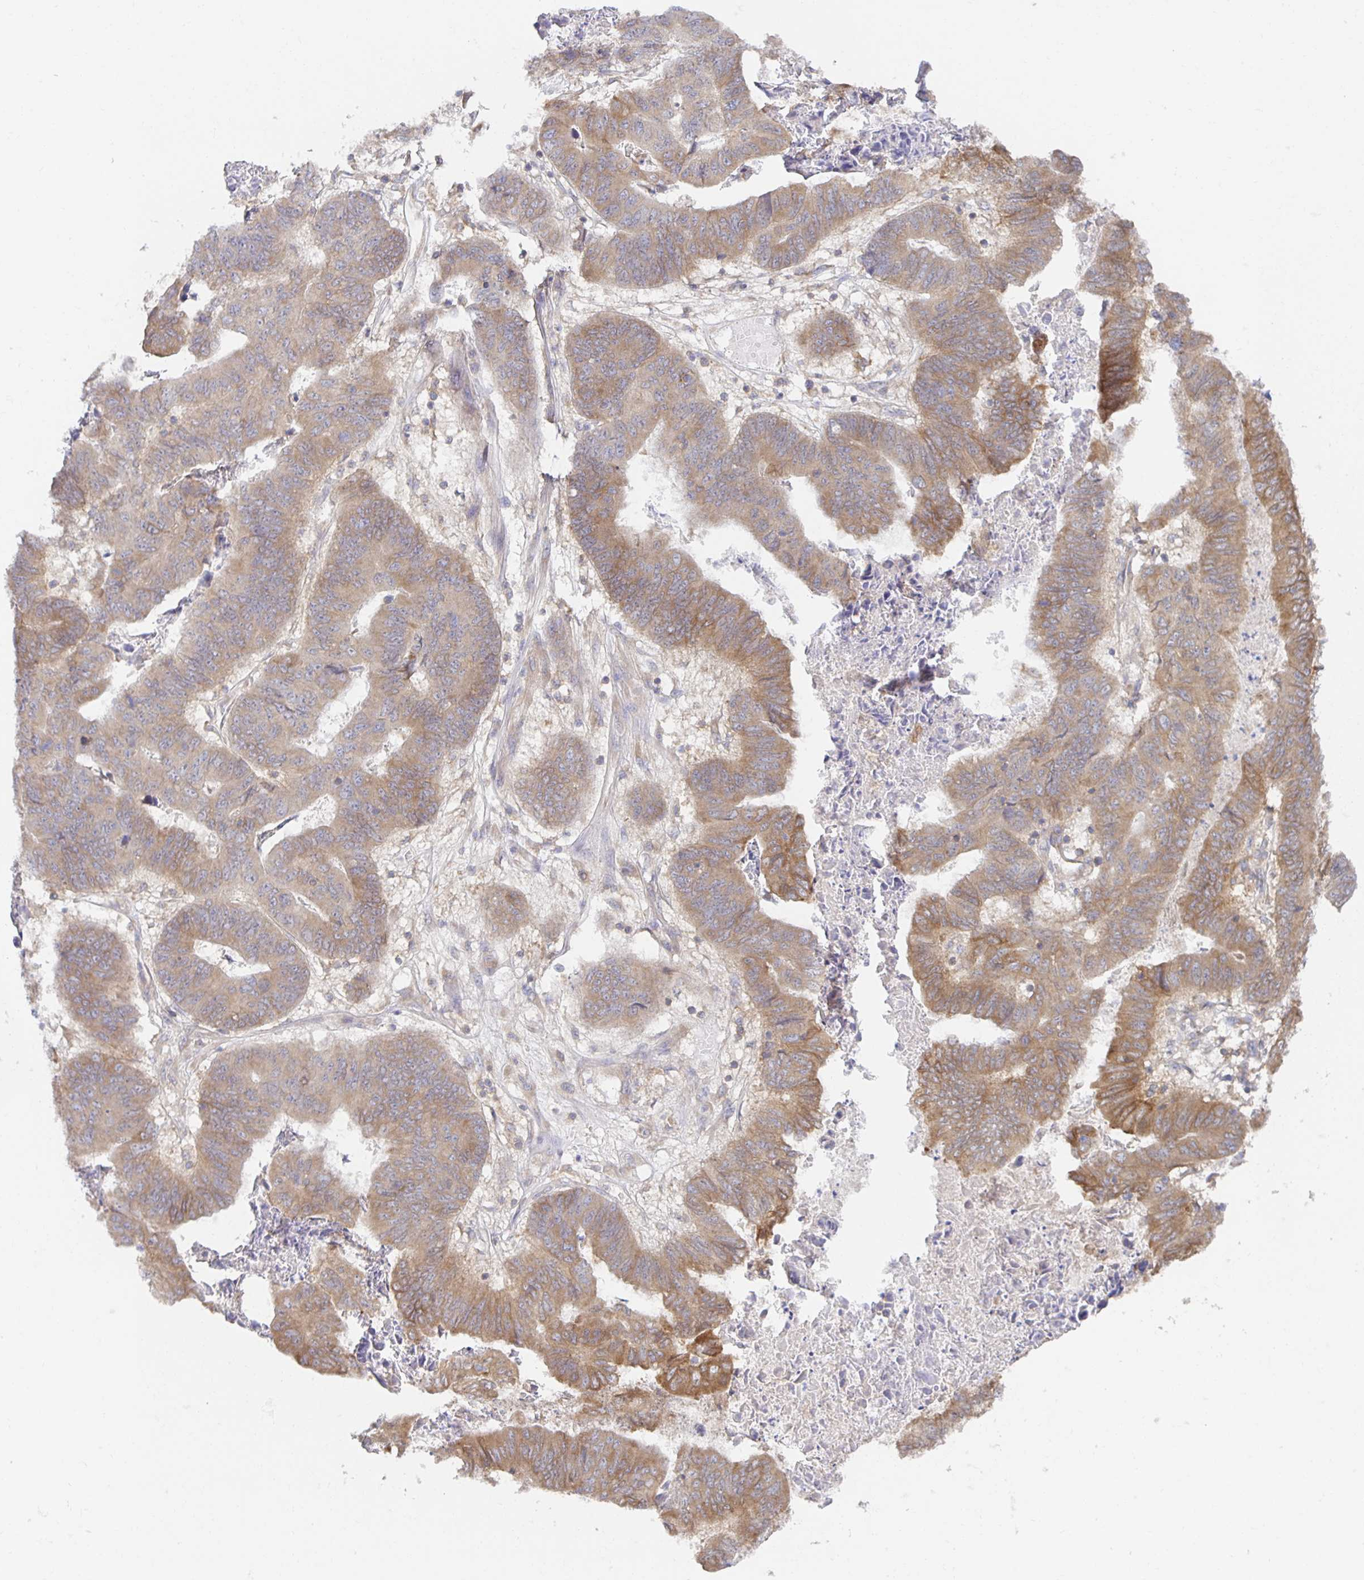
{"staining": {"intensity": "weak", "quantity": ">75%", "location": "cytoplasmic/membranous"}, "tissue": "stomach cancer", "cell_type": "Tumor cells", "image_type": "cancer", "snomed": [{"axis": "morphology", "description": "Adenocarcinoma, NOS"}, {"axis": "topography", "description": "Stomach, lower"}], "caption": "A micrograph of stomach cancer stained for a protein exhibits weak cytoplasmic/membranous brown staining in tumor cells.", "gene": "BAD", "patient": {"sex": "male", "age": 77}}